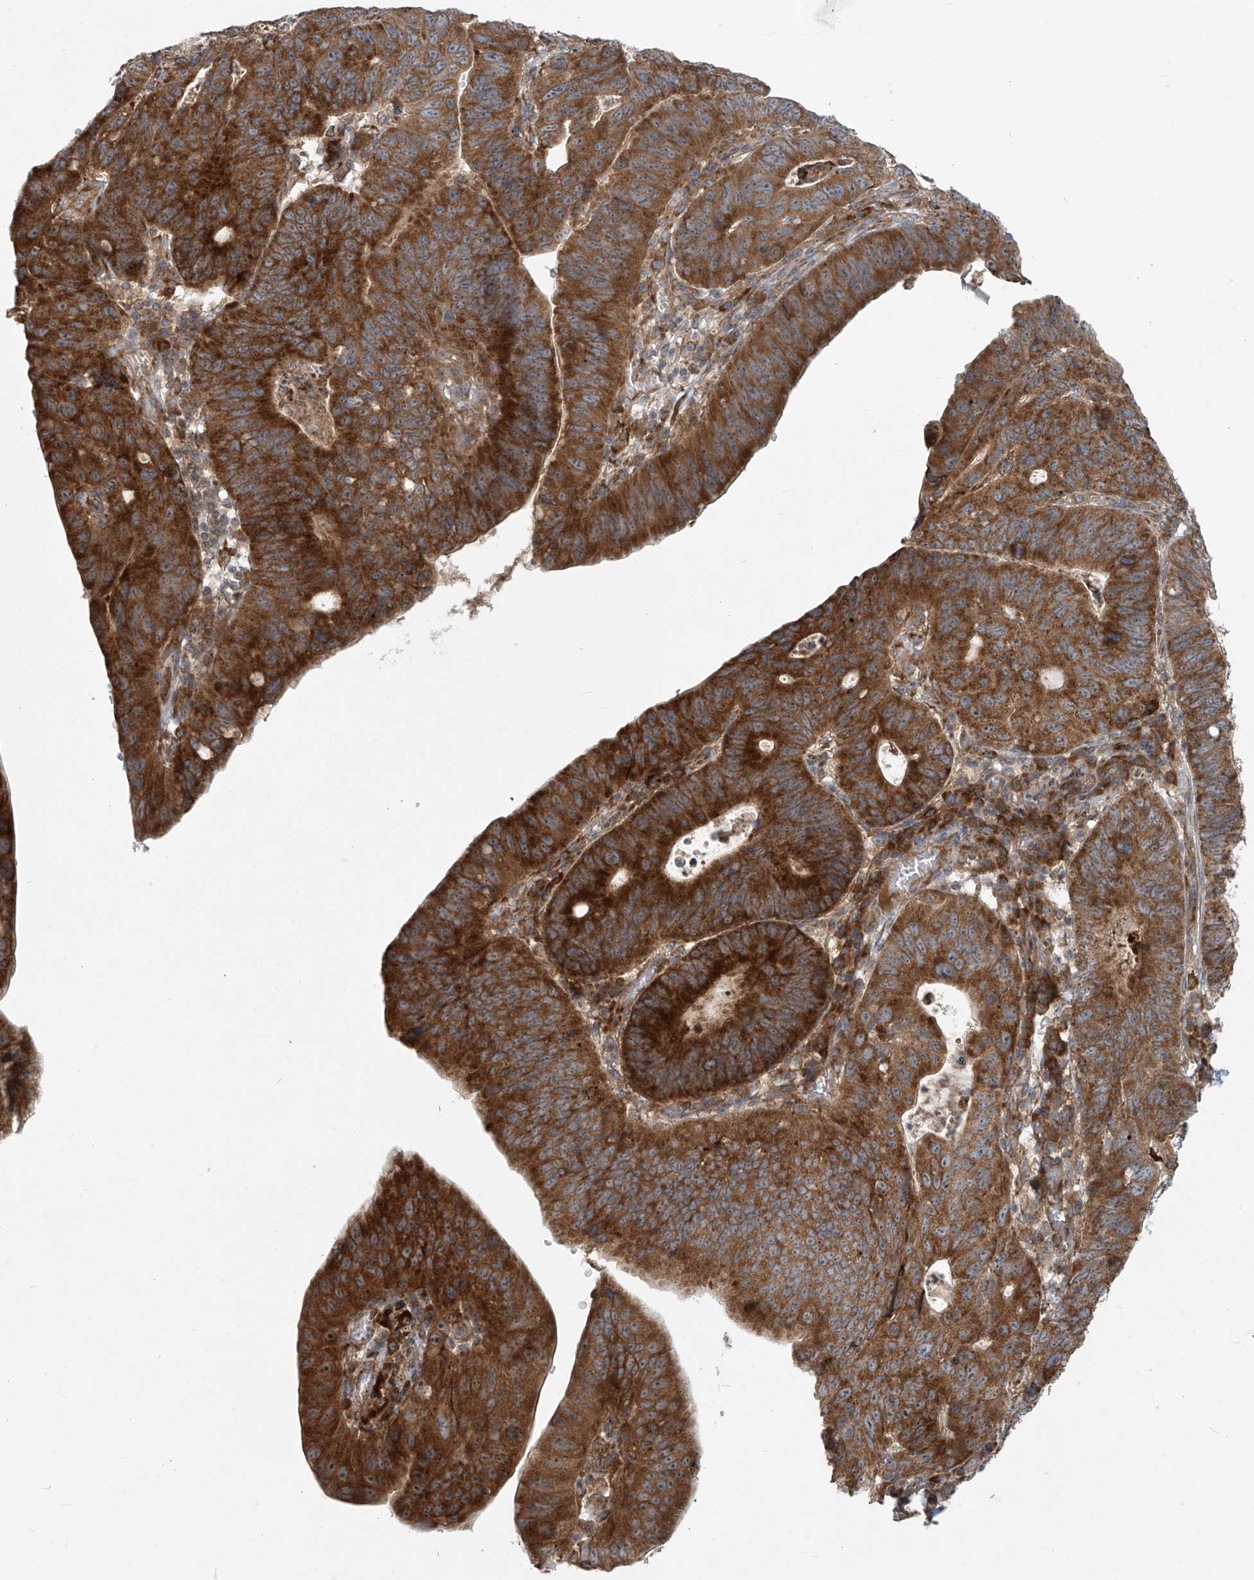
{"staining": {"intensity": "strong", "quantity": ">75%", "location": "cytoplasmic/membranous"}, "tissue": "stomach cancer", "cell_type": "Tumor cells", "image_type": "cancer", "snomed": [{"axis": "morphology", "description": "Adenocarcinoma, NOS"}, {"axis": "topography", "description": "Stomach"}], "caption": "An immunohistochemistry image of neoplastic tissue is shown. Protein staining in brown highlights strong cytoplasmic/membranous positivity in stomach cancer within tumor cells.", "gene": "KATNIP", "patient": {"sex": "male", "age": 59}}